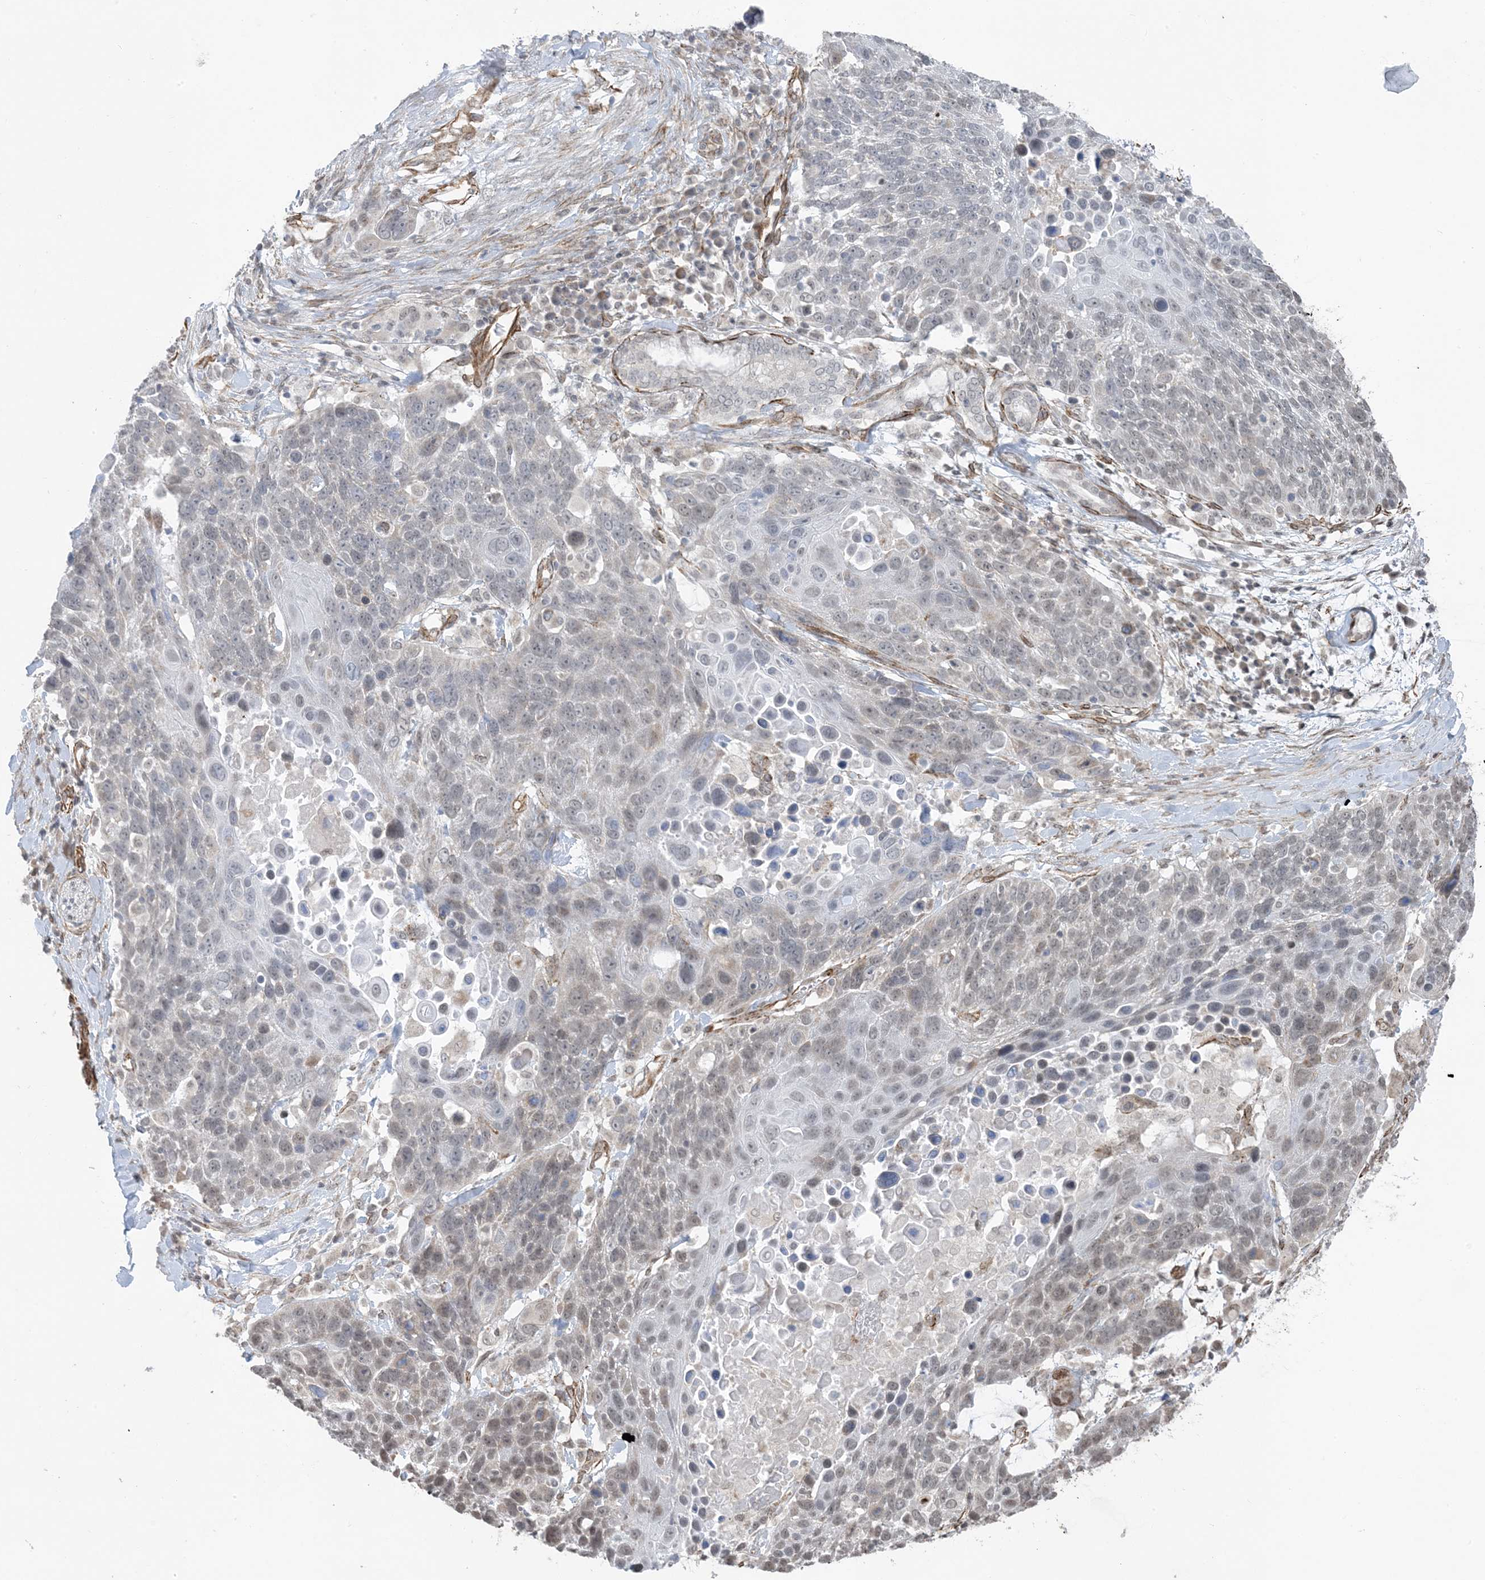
{"staining": {"intensity": "negative", "quantity": "none", "location": "none"}, "tissue": "lung cancer", "cell_type": "Tumor cells", "image_type": "cancer", "snomed": [{"axis": "morphology", "description": "Squamous cell carcinoma, NOS"}, {"axis": "topography", "description": "Lung"}], "caption": "A high-resolution histopathology image shows immunohistochemistry staining of lung cancer (squamous cell carcinoma), which reveals no significant expression in tumor cells.", "gene": "CHCHD4", "patient": {"sex": "male", "age": 66}}